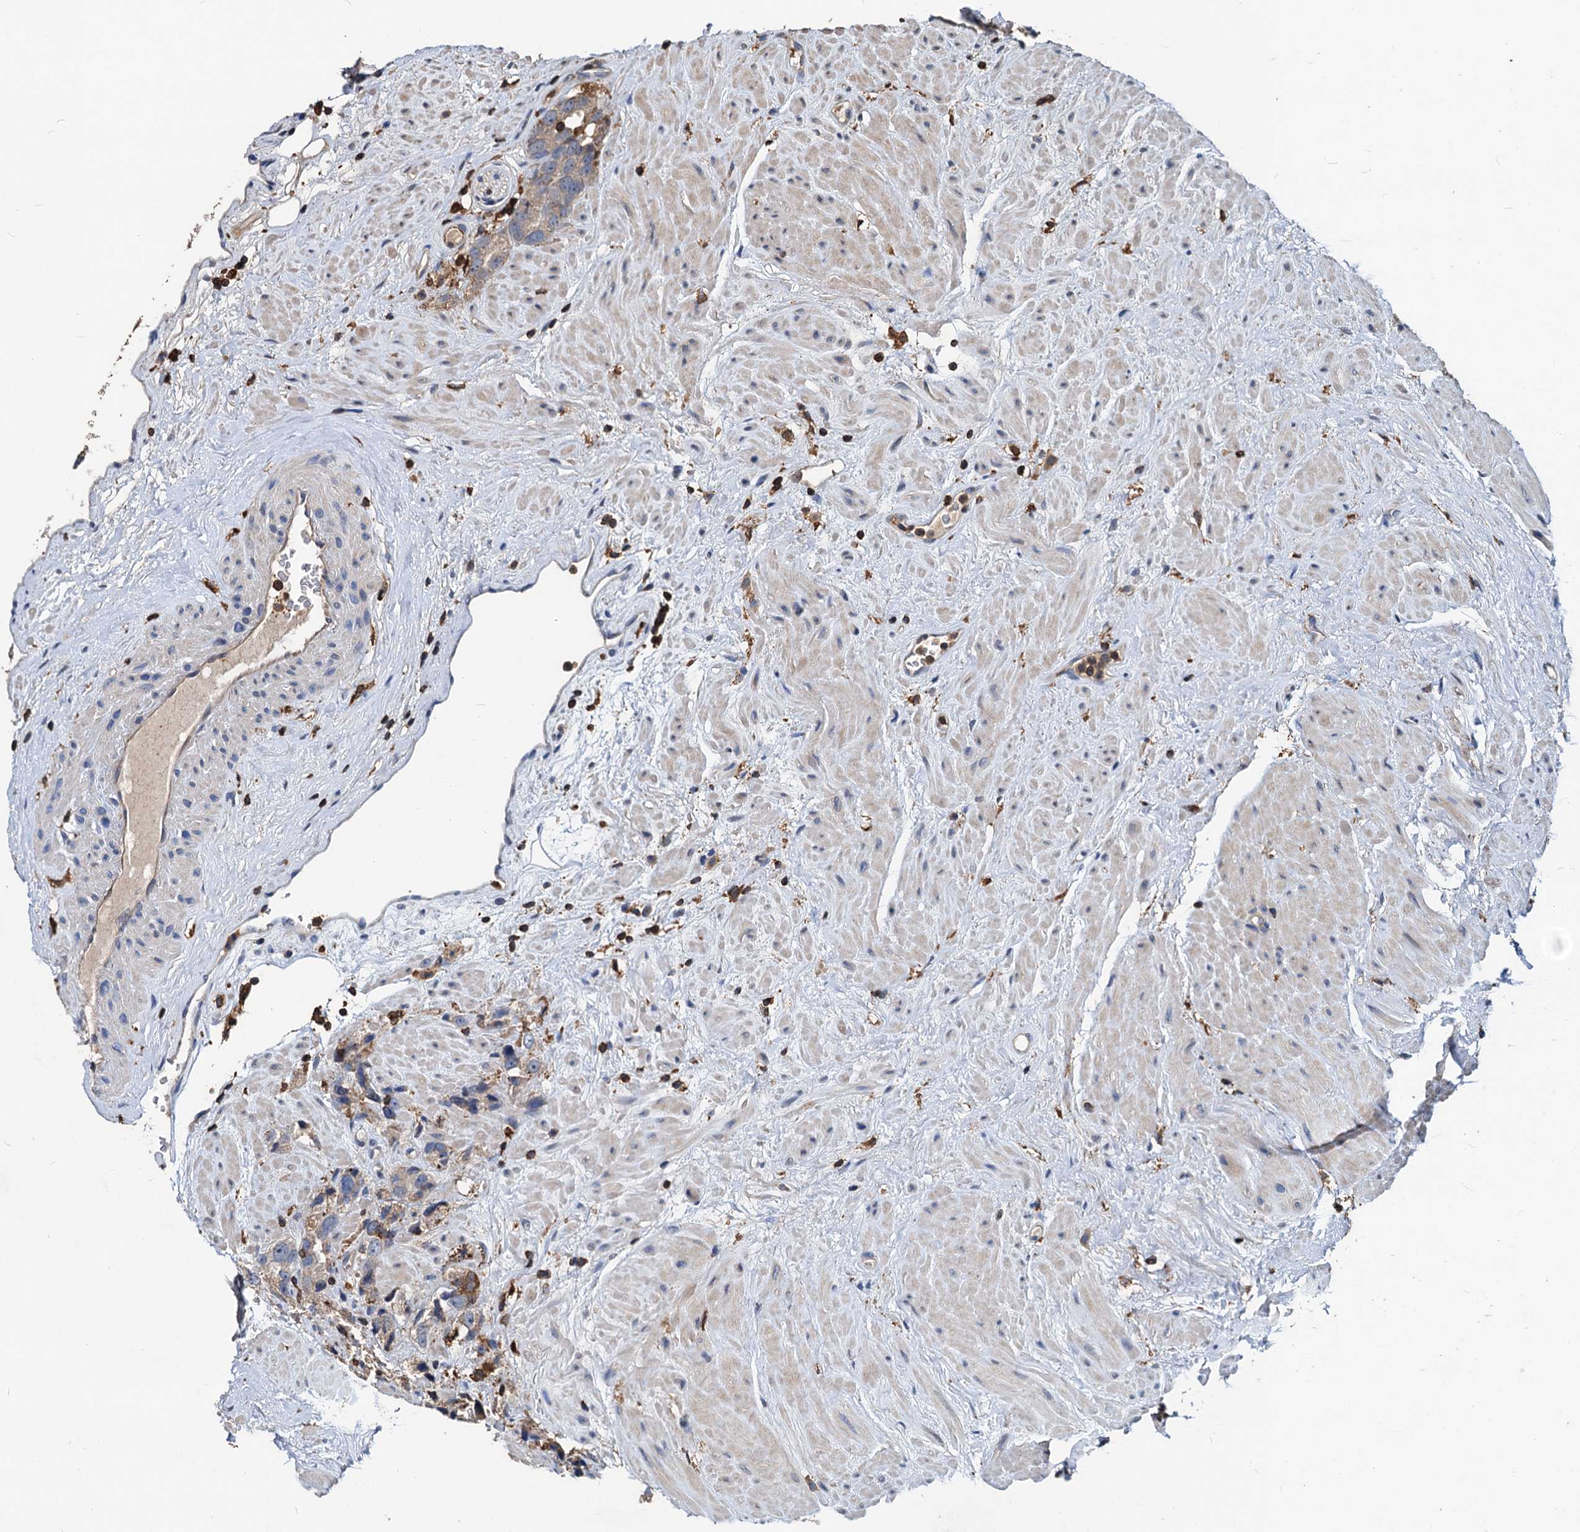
{"staining": {"intensity": "weak", "quantity": "<25%", "location": "cytoplasmic/membranous"}, "tissue": "prostate cancer", "cell_type": "Tumor cells", "image_type": "cancer", "snomed": [{"axis": "morphology", "description": "Adenocarcinoma, NOS"}, {"axis": "topography", "description": "Prostate"}], "caption": "Tumor cells show no significant expression in prostate adenocarcinoma.", "gene": "LCP2", "patient": {"sex": "male", "age": 79}}